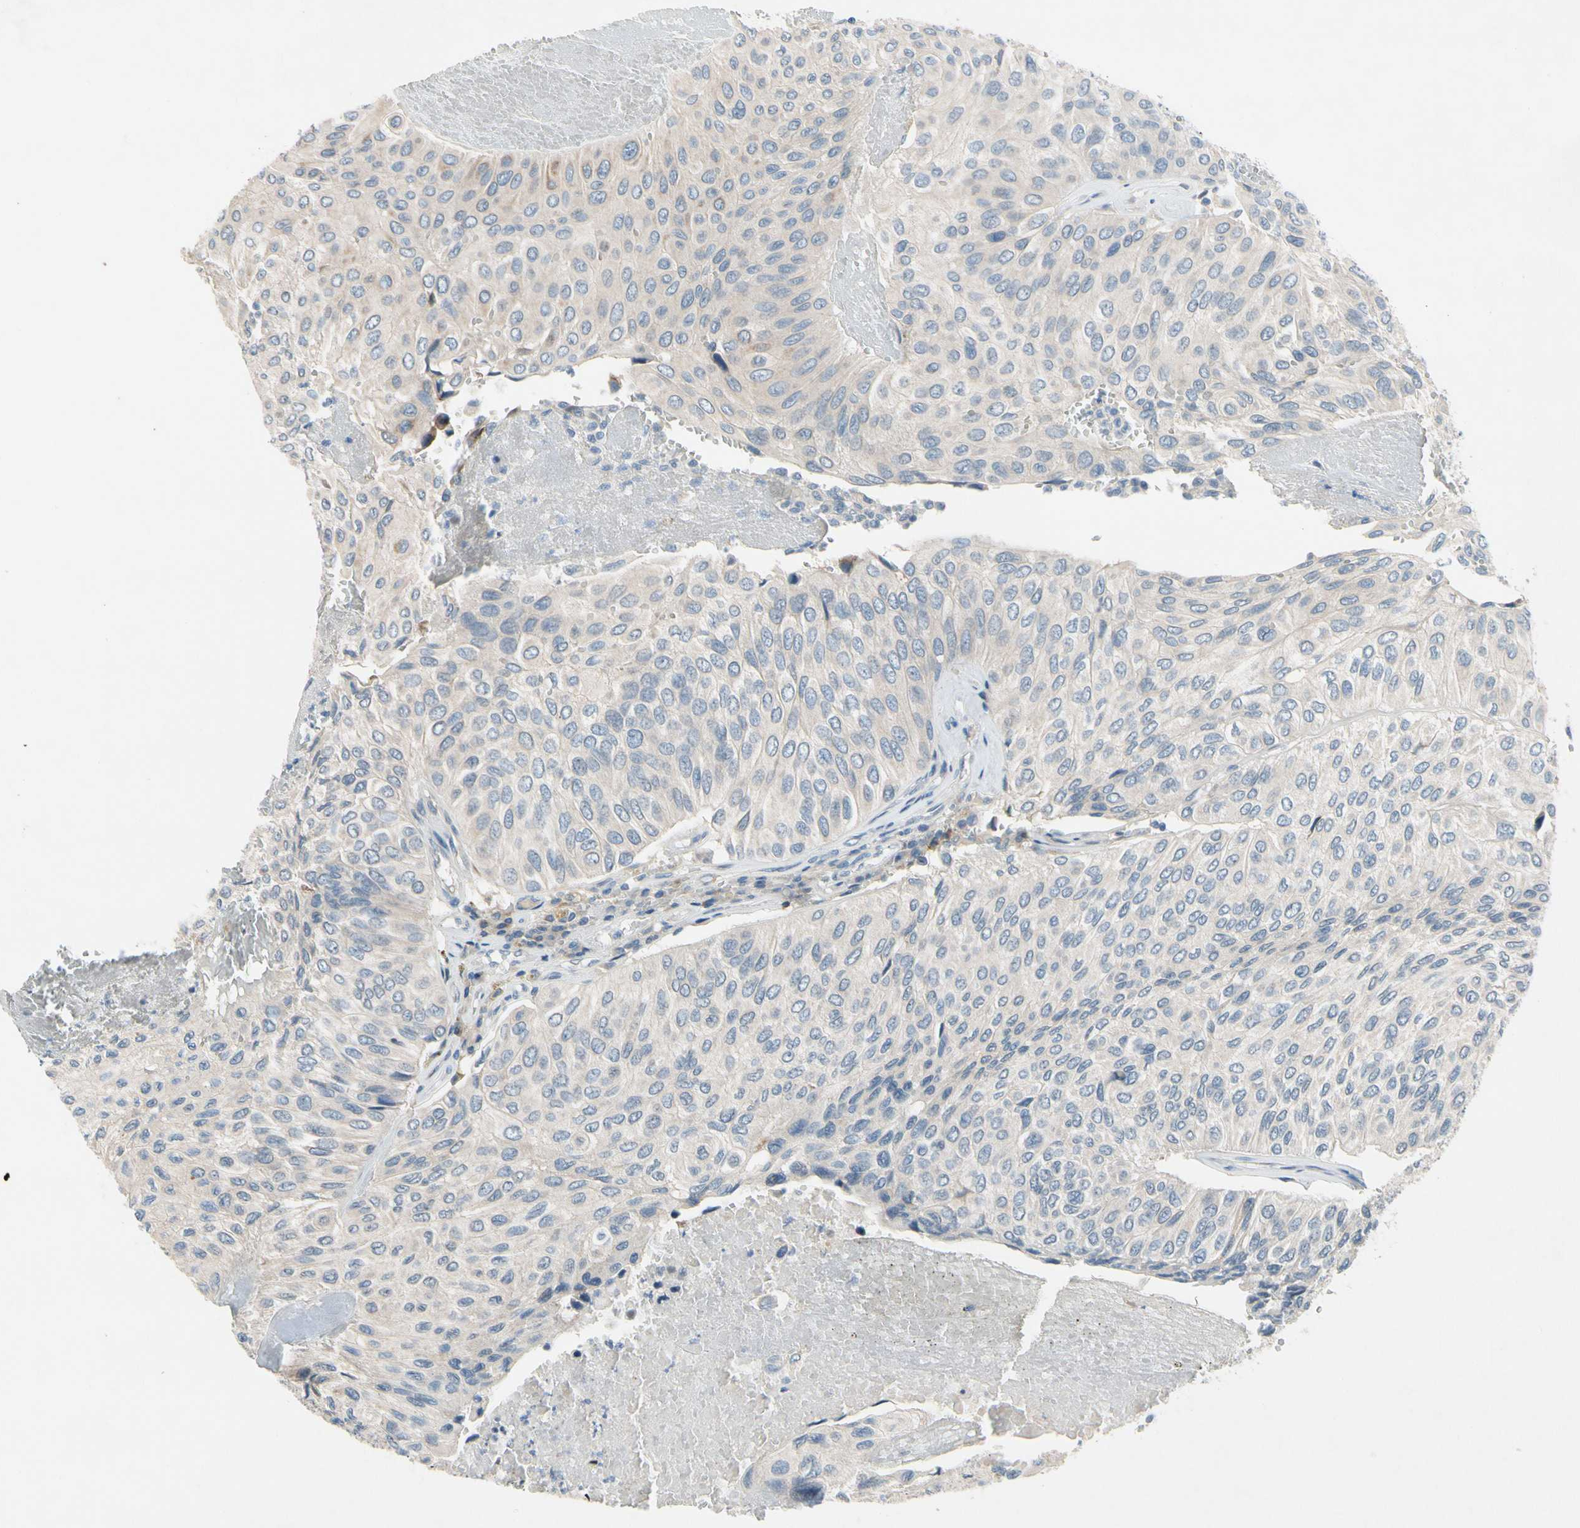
{"staining": {"intensity": "weak", "quantity": "<25%", "location": "cytoplasmic/membranous"}, "tissue": "urothelial cancer", "cell_type": "Tumor cells", "image_type": "cancer", "snomed": [{"axis": "morphology", "description": "Urothelial carcinoma, High grade"}, {"axis": "topography", "description": "Urinary bladder"}], "caption": "Immunohistochemistry (IHC) of urothelial cancer demonstrates no expression in tumor cells. Nuclei are stained in blue.", "gene": "PIP5K1B", "patient": {"sex": "male", "age": 66}}